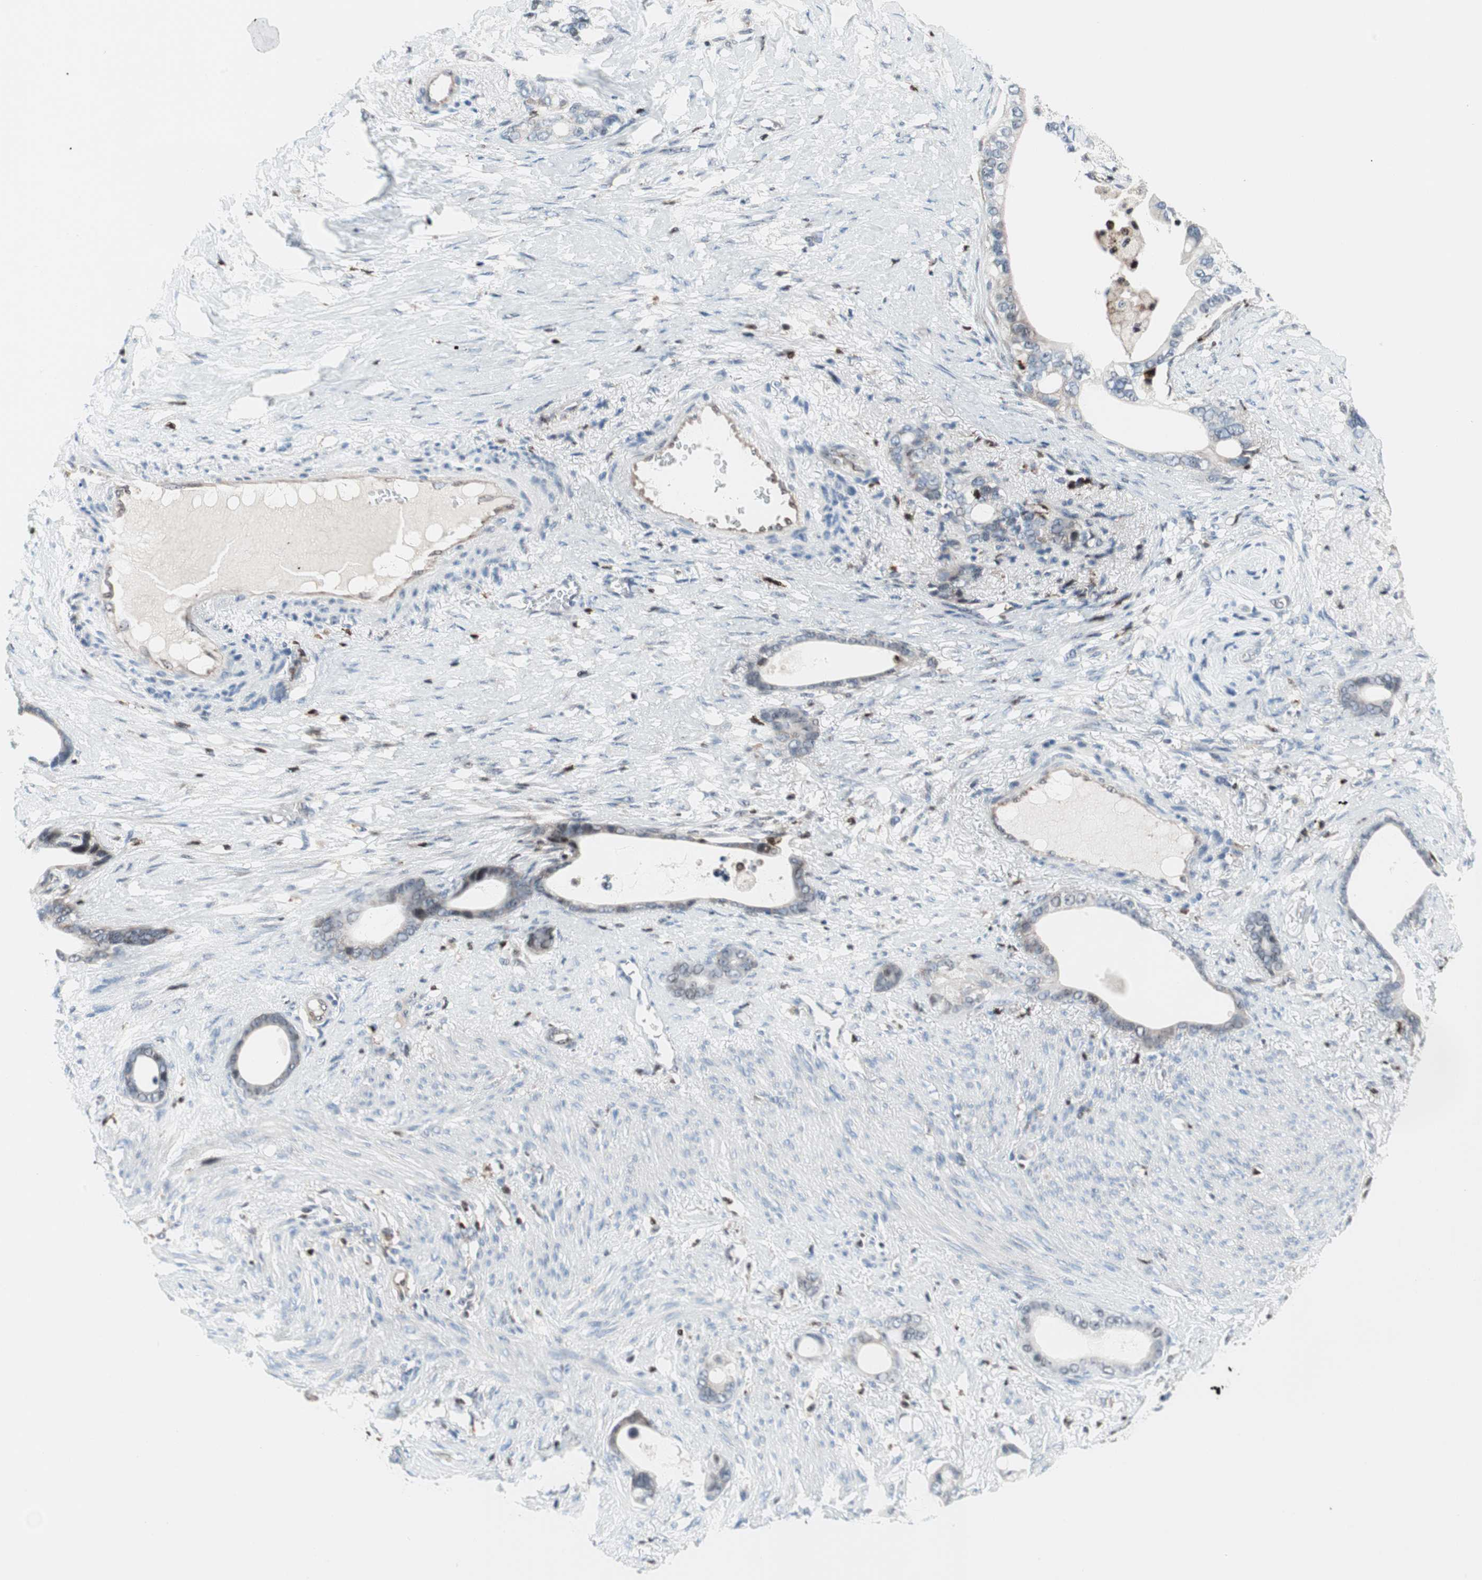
{"staining": {"intensity": "negative", "quantity": "none", "location": "none"}, "tissue": "stomach cancer", "cell_type": "Tumor cells", "image_type": "cancer", "snomed": [{"axis": "morphology", "description": "Adenocarcinoma, NOS"}, {"axis": "topography", "description": "Stomach"}], "caption": "The image reveals no significant positivity in tumor cells of stomach cancer (adenocarcinoma).", "gene": "RGS10", "patient": {"sex": "female", "age": 75}}